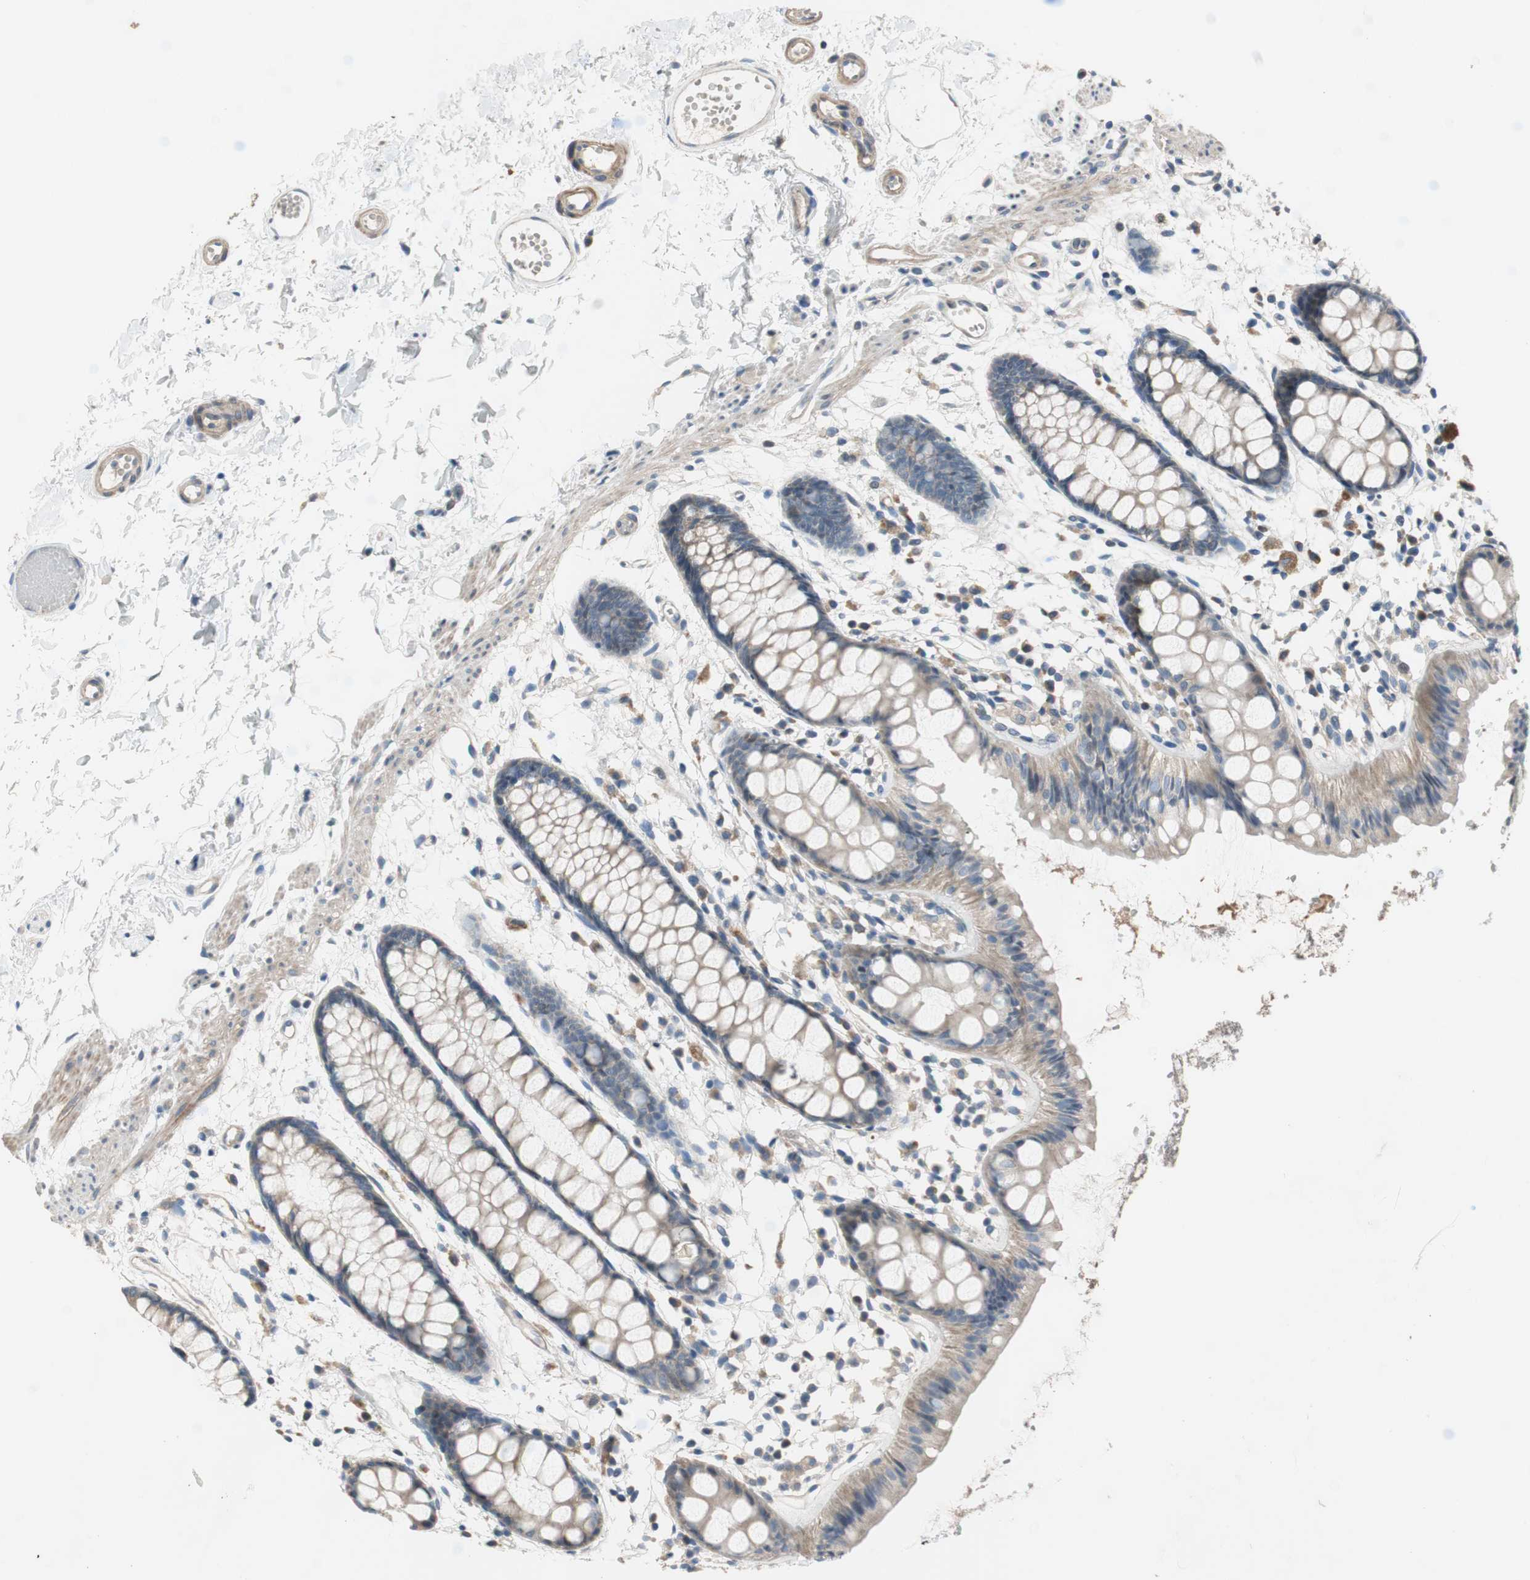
{"staining": {"intensity": "weak", "quantity": "<25%", "location": "cytoplasmic/membranous"}, "tissue": "rectum", "cell_type": "Glandular cells", "image_type": "normal", "snomed": [{"axis": "morphology", "description": "Normal tissue, NOS"}, {"axis": "topography", "description": "Rectum"}], "caption": "Micrograph shows no protein expression in glandular cells of unremarkable rectum. The staining was performed using DAB to visualize the protein expression in brown, while the nuclei were stained in blue with hematoxylin (Magnification: 20x).", "gene": "TACR3", "patient": {"sex": "female", "age": 66}}